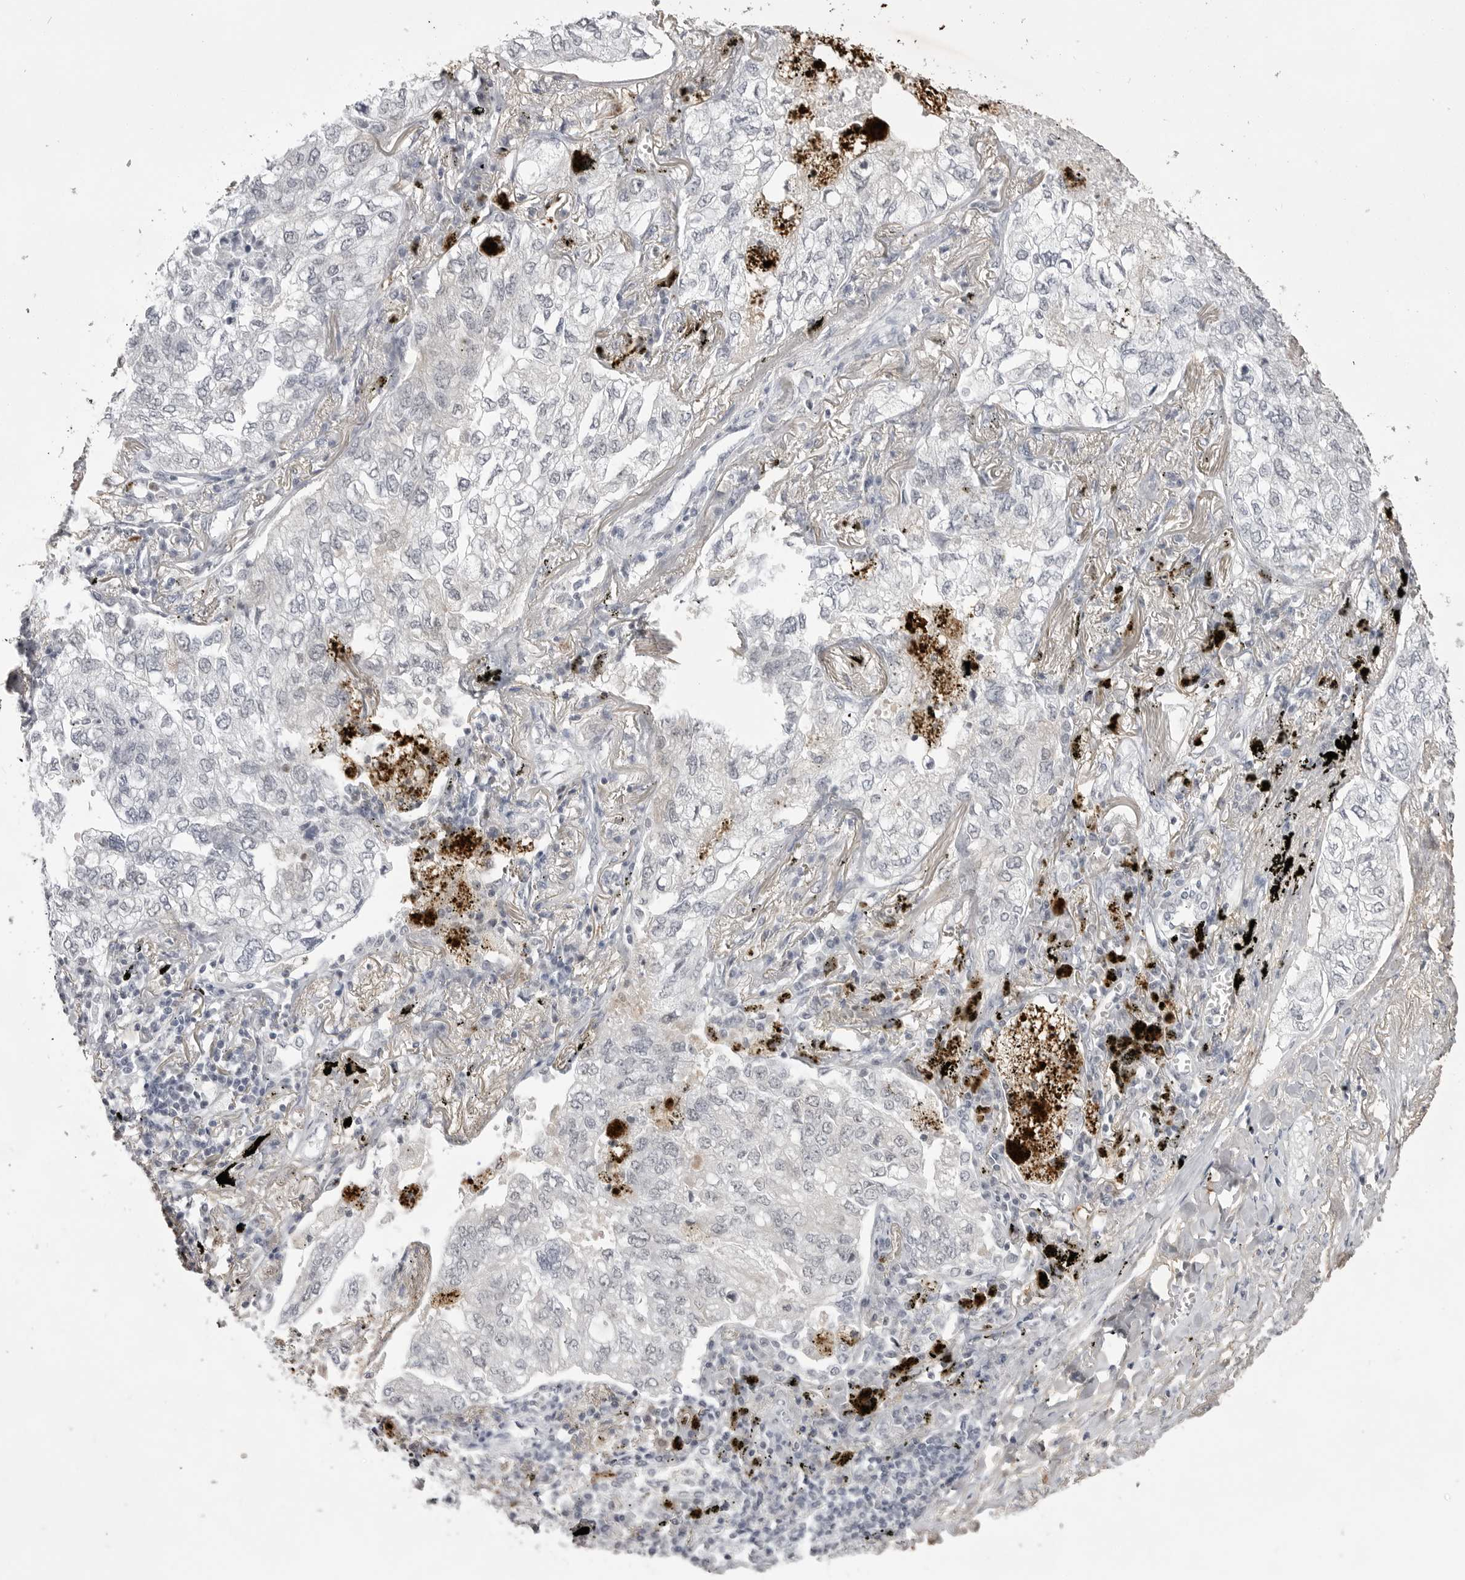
{"staining": {"intensity": "negative", "quantity": "none", "location": "none"}, "tissue": "lung cancer", "cell_type": "Tumor cells", "image_type": "cancer", "snomed": [{"axis": "morphology", "description": "Adenocarcinoma, NOS"}, {"axis": "topography", "description": "Lung"}], "caption": "High magnification brightfield microscopy of lung adenocarcinoma stained with DAB (3,3'-diaminobenzidine) (brown) and counterstained with hematoxylin (blue): tumor cells show no significant expression.", "gene": "RRM1", "patient": {"sex": "male", "age": 65}}